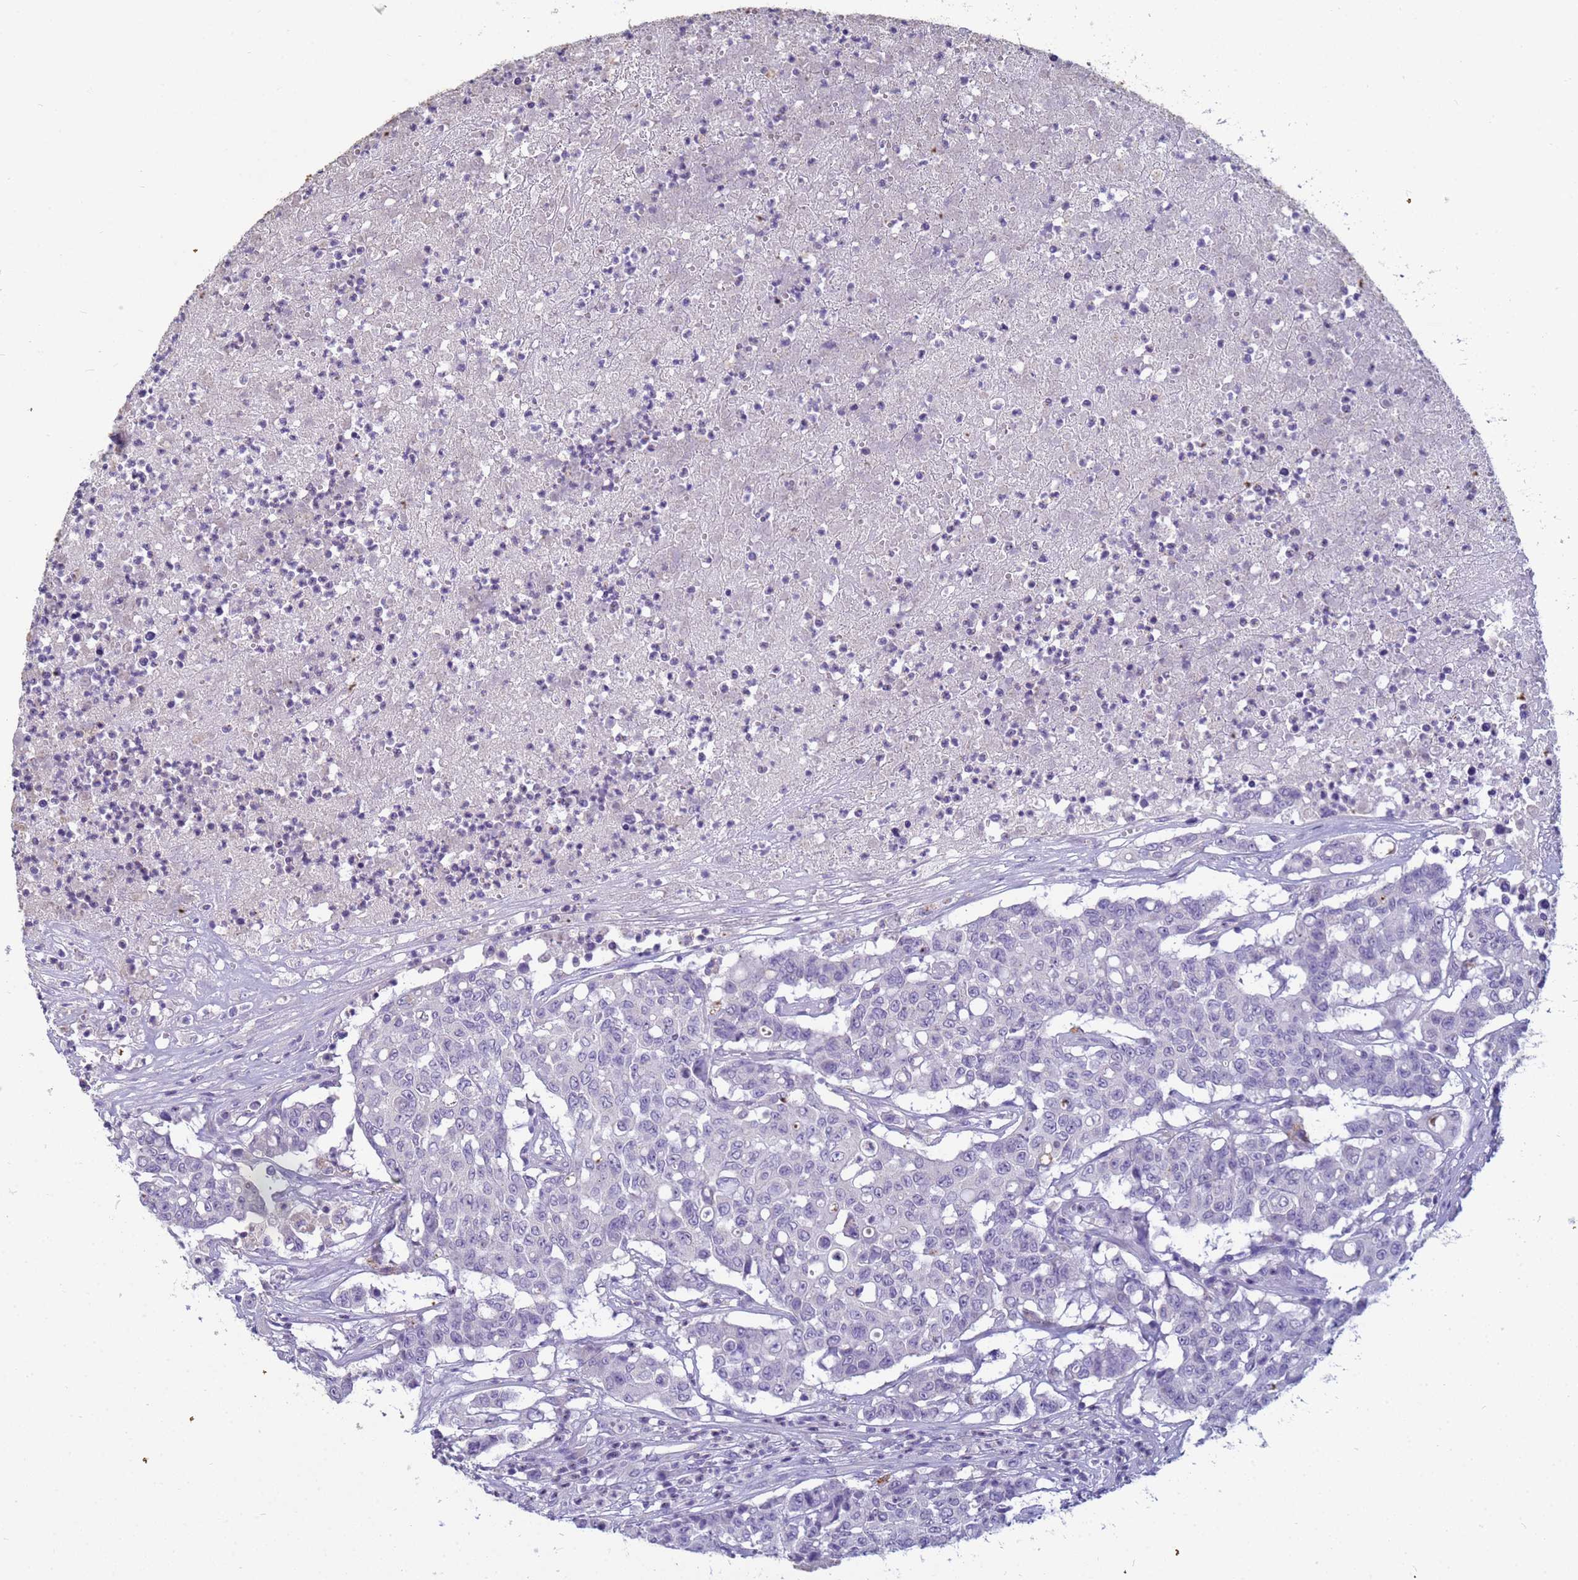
{"staining": {"intensity": "negative", "quantity": "none", "location": "none"}, "tissue": "colorectal cancer", "cell_type": "Tumor cells", "image_type": "cancer", "snomed": [{"axis": "morphology", "description": "Adenocarcinoma, NOS"}, {"axis": "topography", "description": "Colon"}], "caption": "High power microscopy histopathology image of an IHC histopathology image of adenocarcinoma (colorectal), revealing no significant positivity in tumor cells.", "gene": "B3GNT8", "patient": {"sex": "male", "age": 51}}